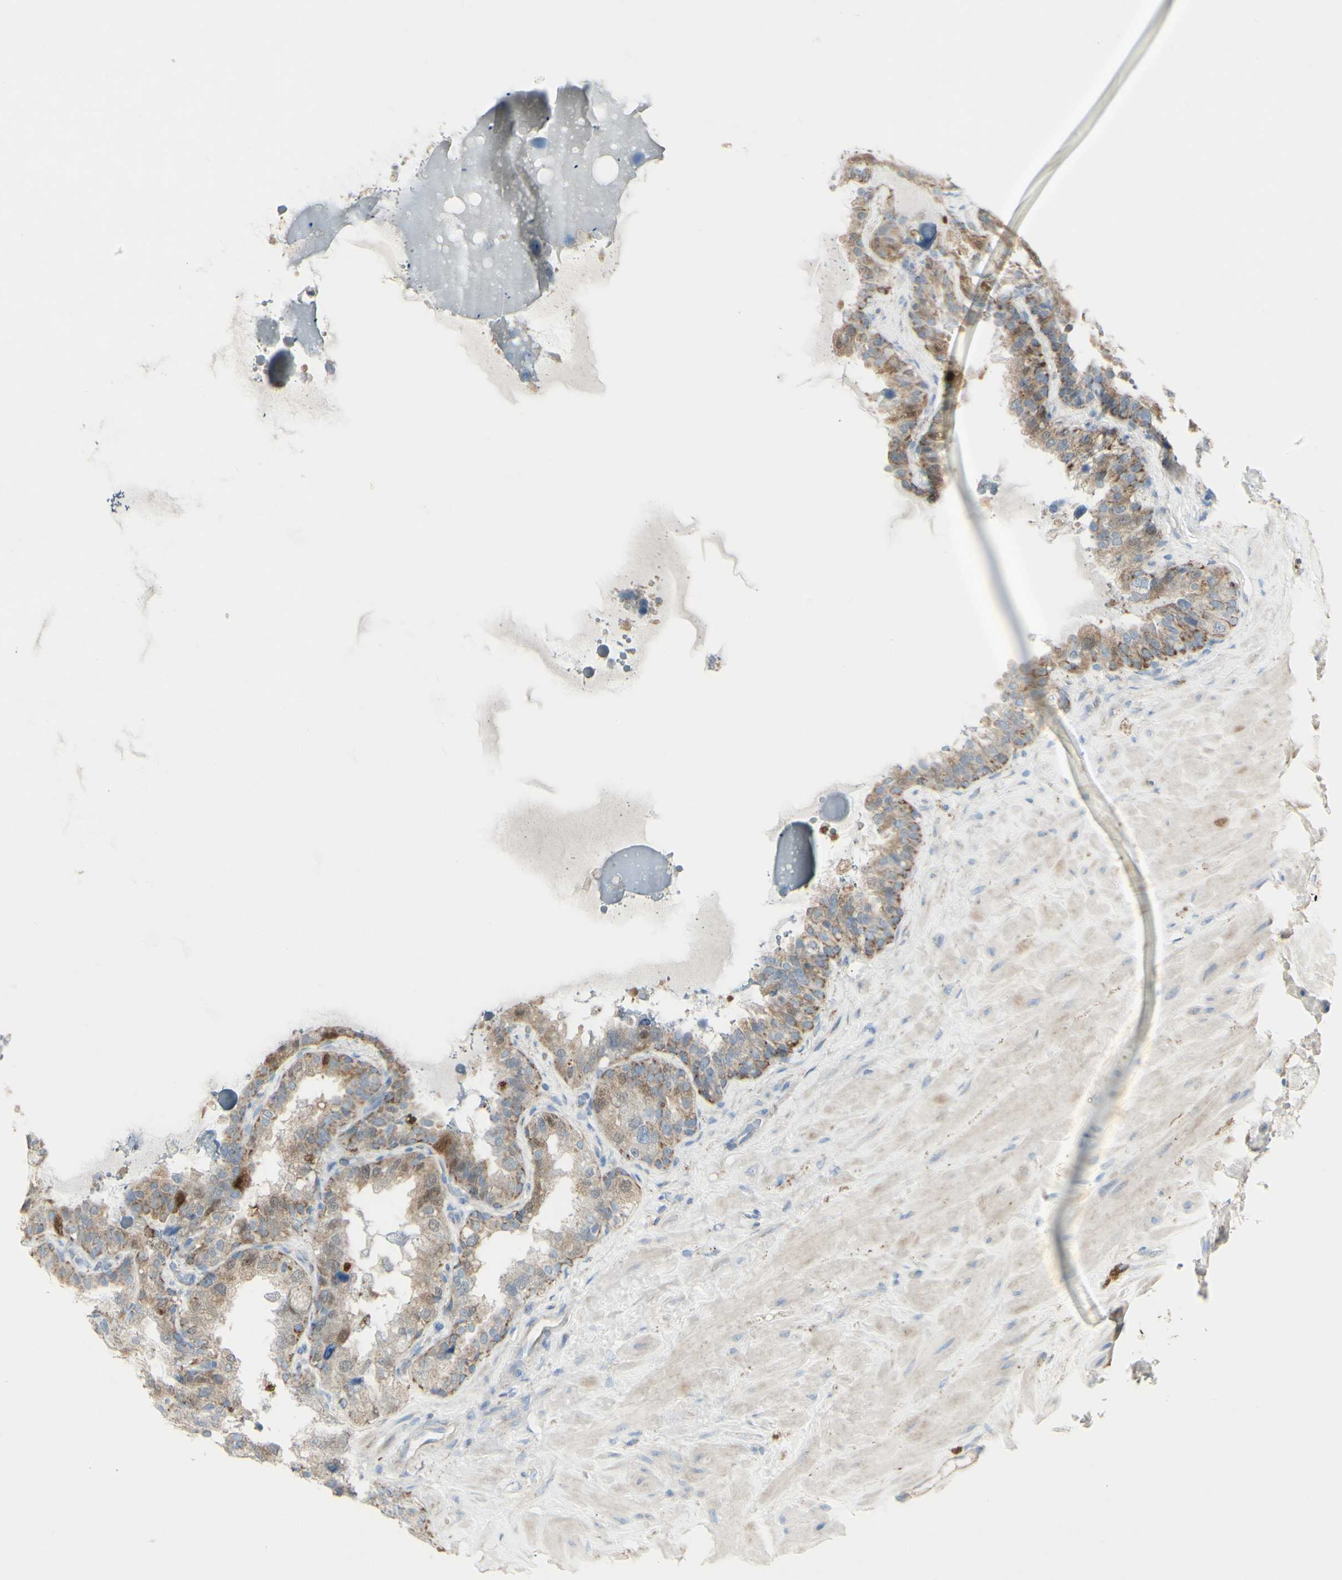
{"staining": {"intensity": "weak", "quantity": "25%-75%", "location": "cytoplasmic/membranous"}, "tissue": "seminal vesicle", "cell_type": "Glandular cells", "image_type": "normal", "snomed": [{"axis": "morphology", "description": "Normal tissue, NOS"}, {"axis": "topography", "description": "Seminal veicle"}], "caption": "IHC of benign human seminal vesicle exhibits low levels of weak cytoplasmic/membranous staining in approximately 25%-75% of glandular cells.", "gene": "CNTNAP1", "patient": {"sex": "male", "age": 68}}